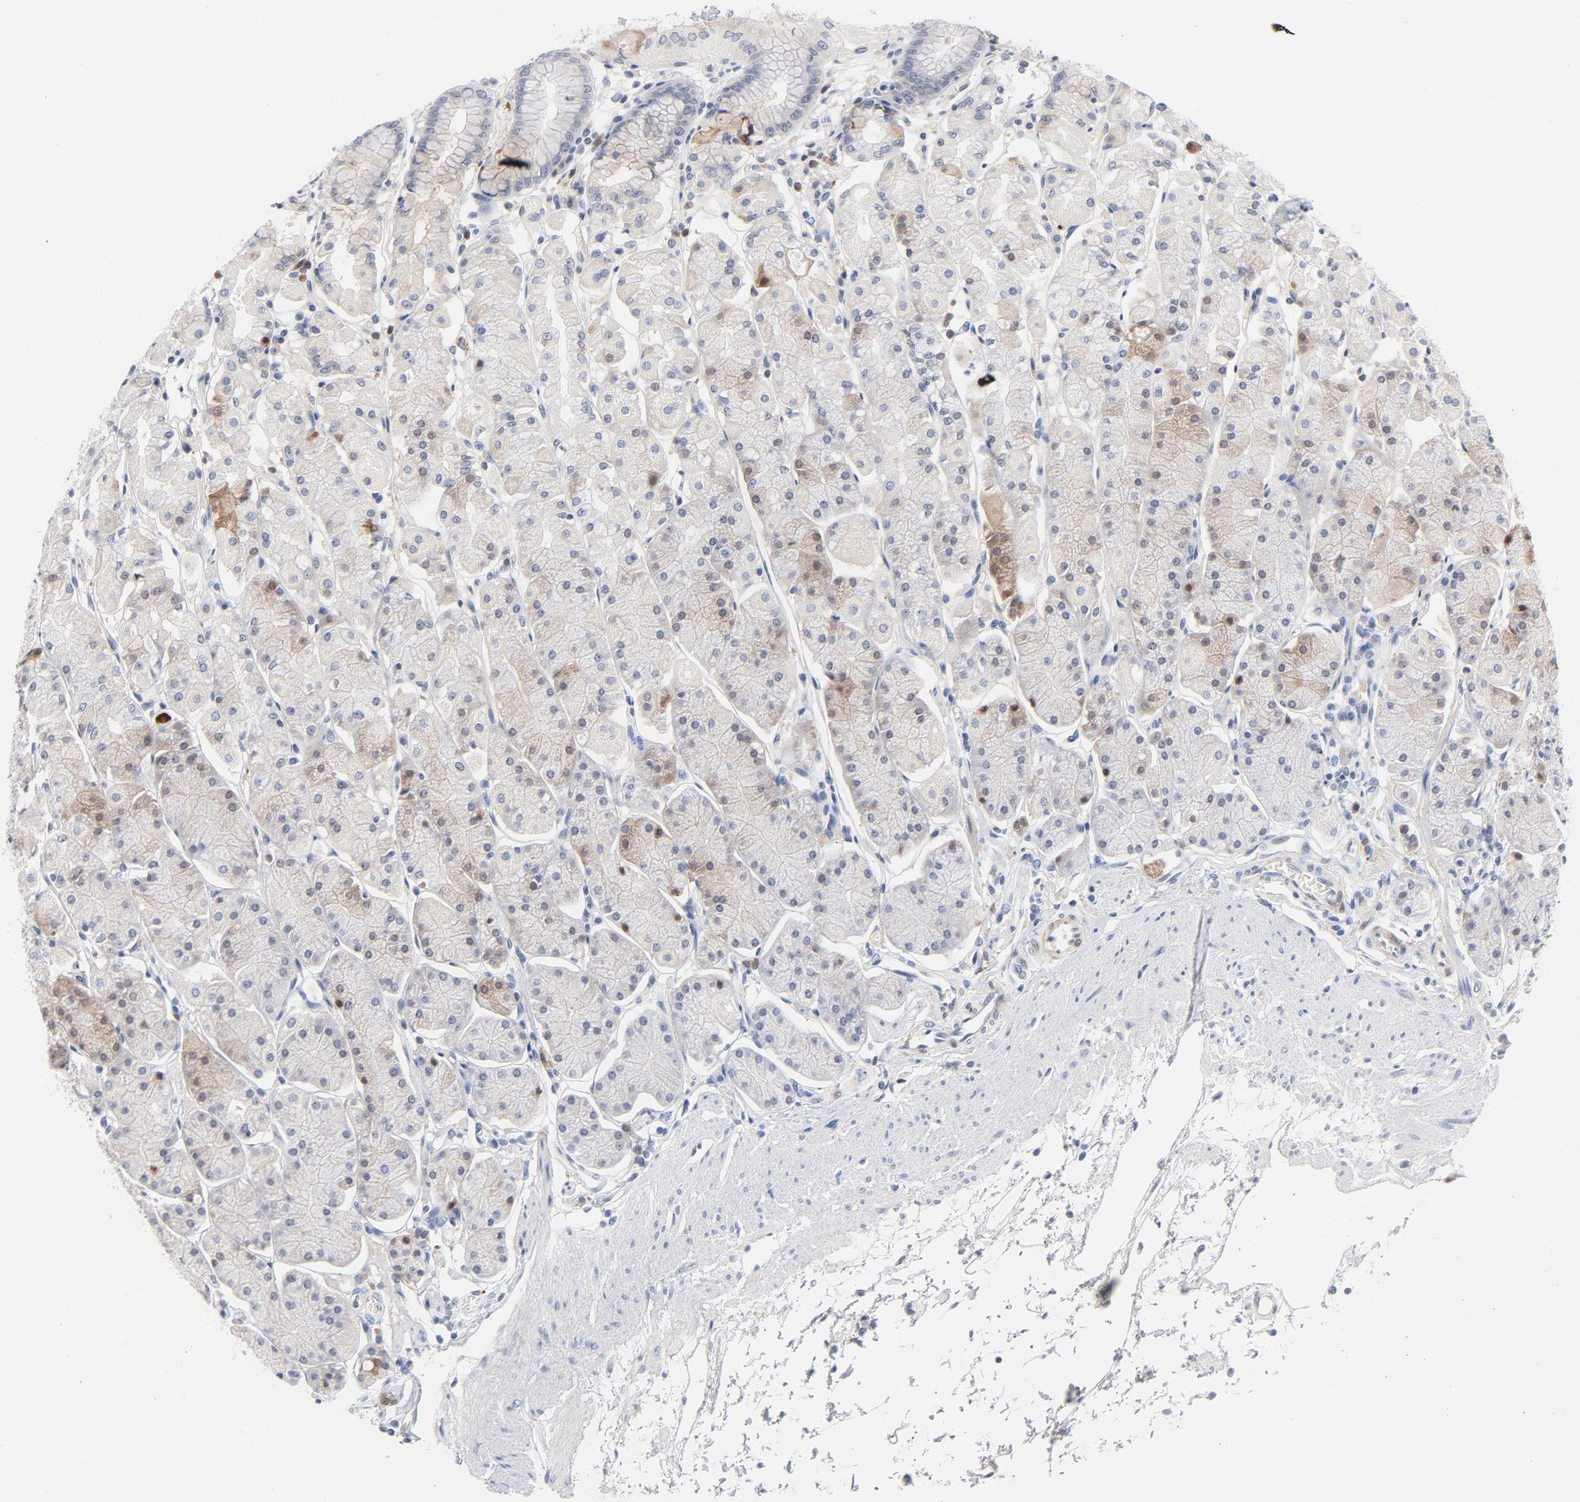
{"staining": {"intensity": "moderate", "quantity": "<25%", "location": "cytoplasmic/membranous"}, "tissue": "stomach", "cell_type": "Glandular cells", "image_type": "normal", "snomed": [{"axis": "morphology", "description": "Normal tissue, NOS"}, {"axis": "topography", "description": "Stomach, upper"}, {"axis": "topography", "description": "Stomach"}], "caption": "This micrograph shows normal stomach stained with immunohistochemistry (IHC) to label a protein in brown. The cytoplasmic/membranous of glandular cells show moderate positivity for the protein. Nuclei are counter-stained blue.", "gene": "SERPINA4", "patient": {"sex": "male", "age": 76}}